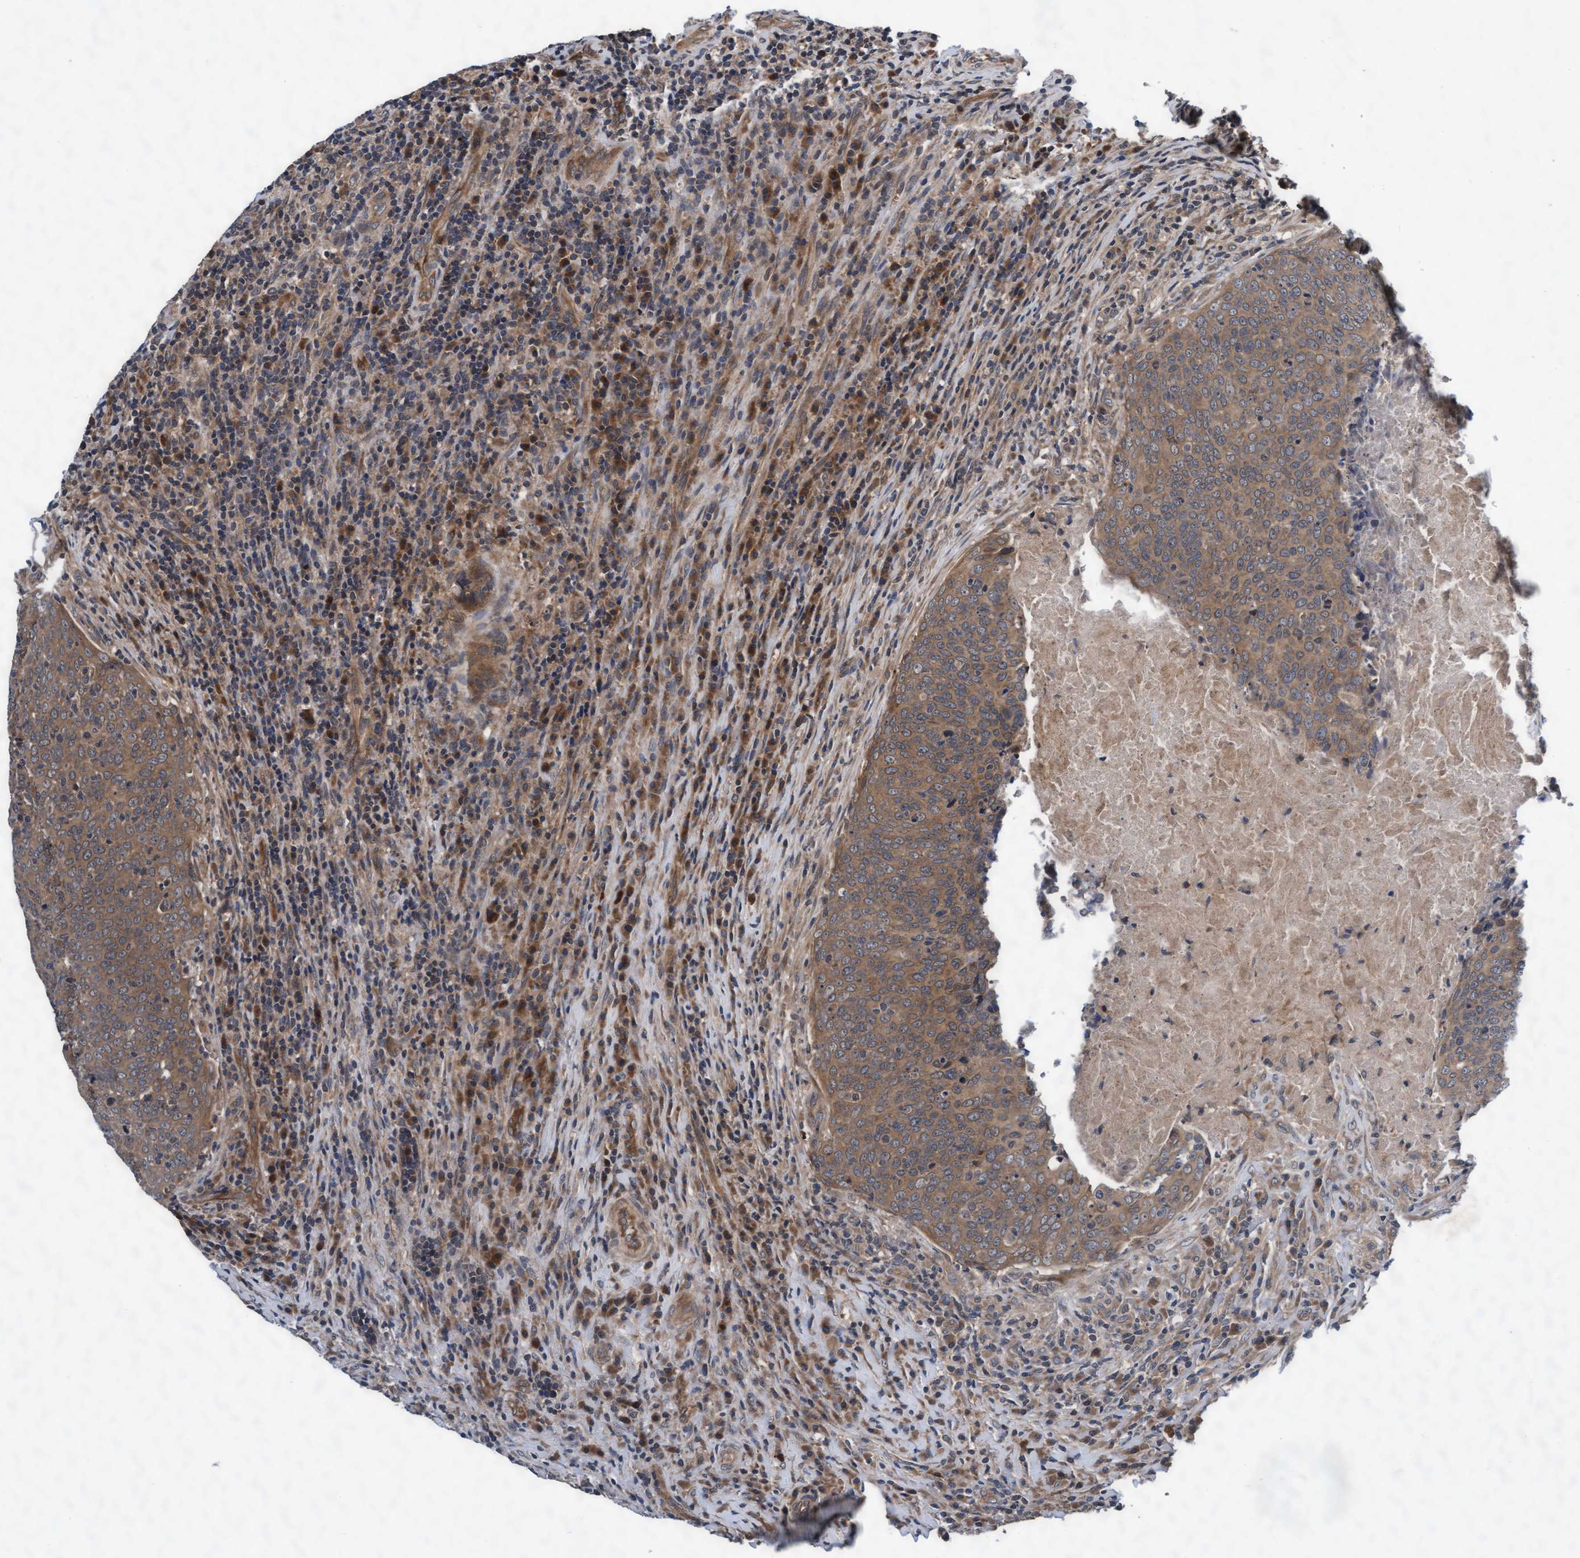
{"staining": {"intensity": "moderate", "quantity": ">75%", "location": "cytoplasmic/membranous"}, "tissue": "head and neck cancer", "cell_type": "Tumor cells", "image_type": "cancer", "snomed": [{"axis": "morphology", "description": "Squamous cell carcinoma, NOS"}, {"axis": "morphology", "description": "Squamous cell carcinoma, metastatic, NOS"}, {"axis": "topography", "description": "Lymph node"}, {"axis": "topography", "description": "Head-Neck"}], "caption": "Head and neck cancer stained for a protein displays moderate cytoplasmic/membranous positivity in tumor cells.", "gene": "EFCAB13", "patient": {"sex": "male", "age": 62}}